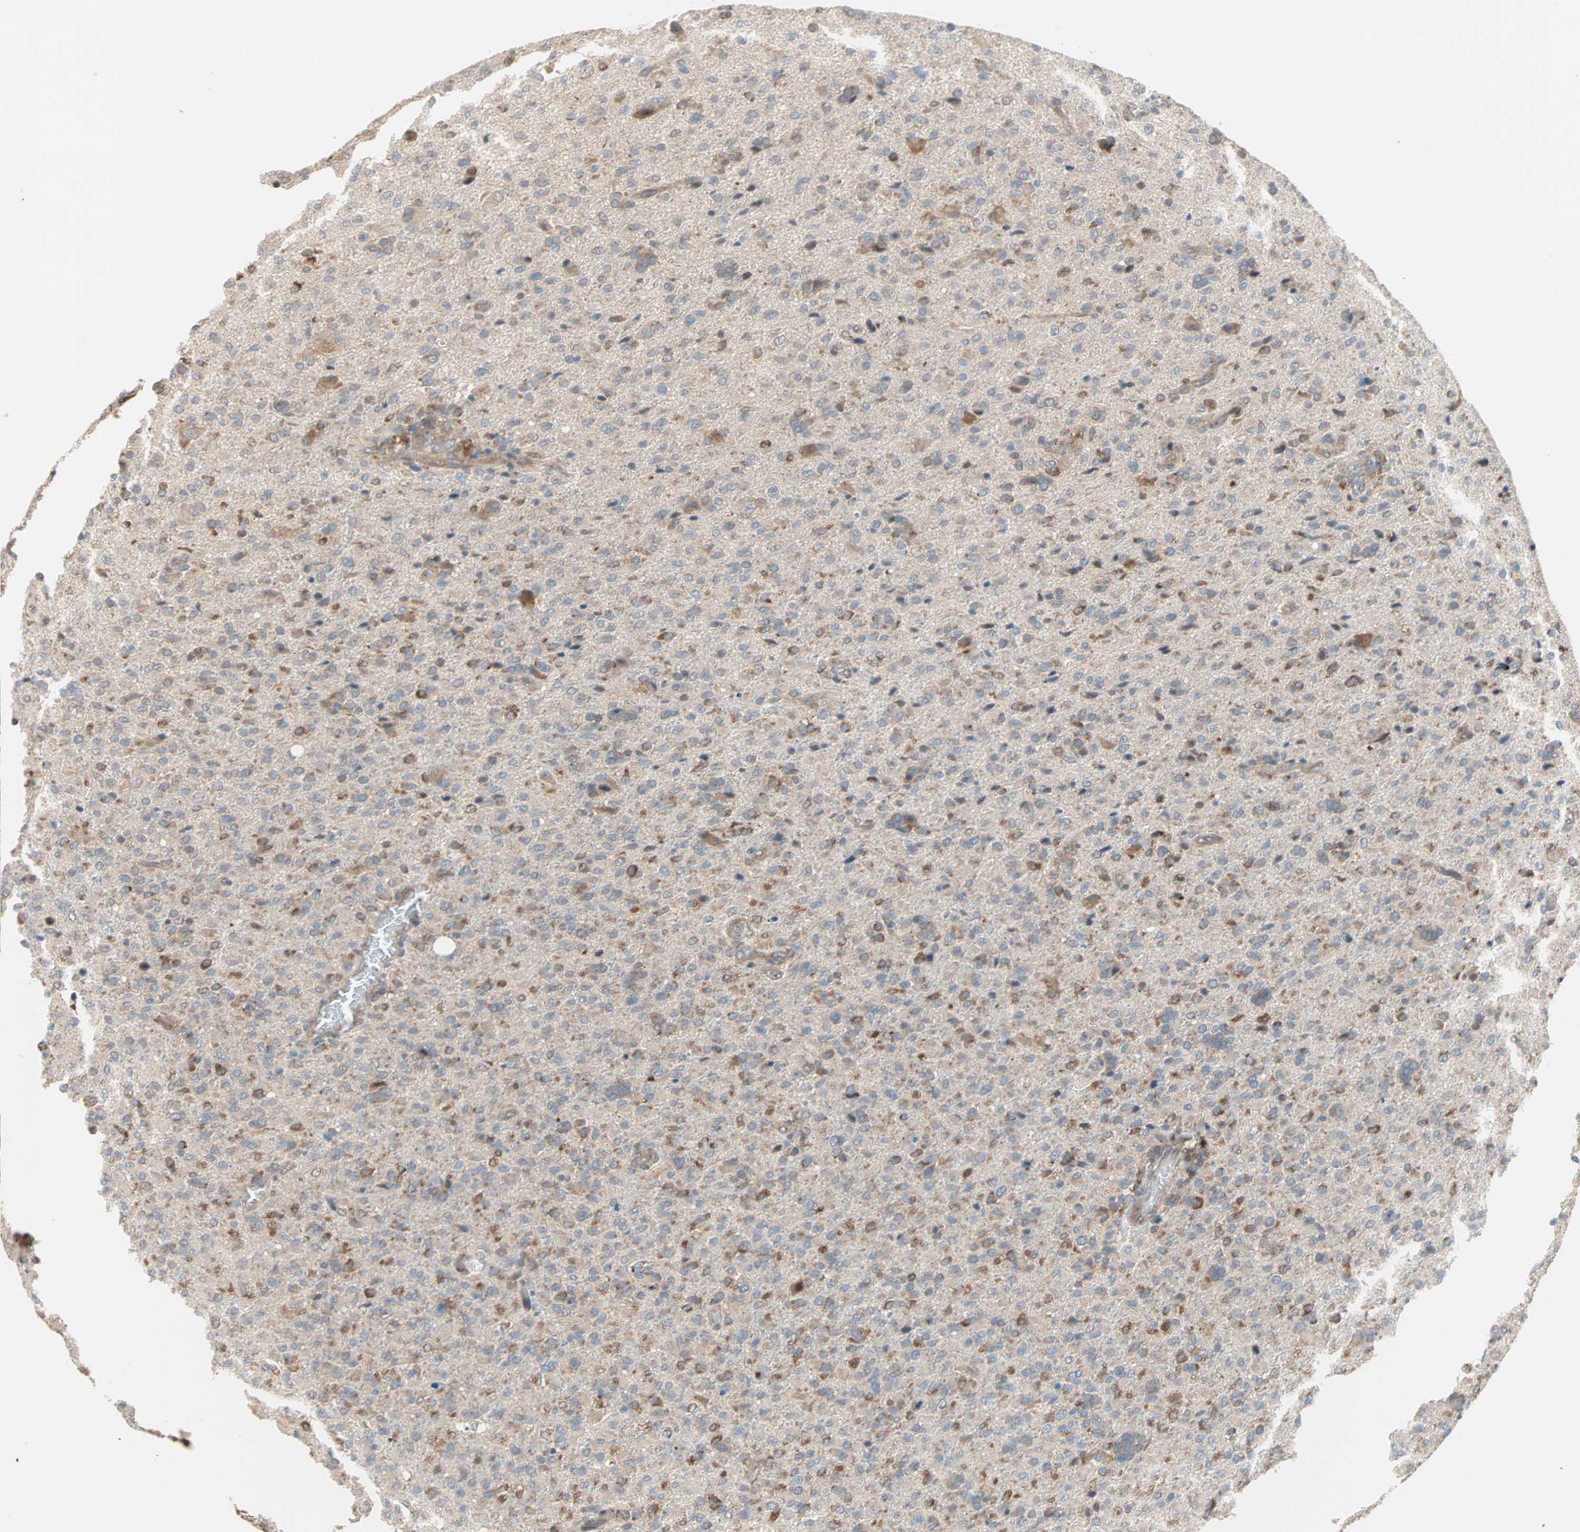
{"staining": {"intensity": "moderate", "quantity": ">75%", "location": "cytoplasmic/membranous"}, "tissue": "glioma", "cell_type": "Tumor cells", "image_type": "cancer", "snomed": [{"axis": "morphology", "description": "Glioma, malignant, High grade"}, {"axis": "topography", "description": "Brain"}], "caption": "Immunohistochemical staining of glioma demonstrates medium levels of moderate cytoplasmic/membranous staining in about >75% of tumor cells.", "gene": "SAR1A", "patient": {"sex": "male", "age": 71}}